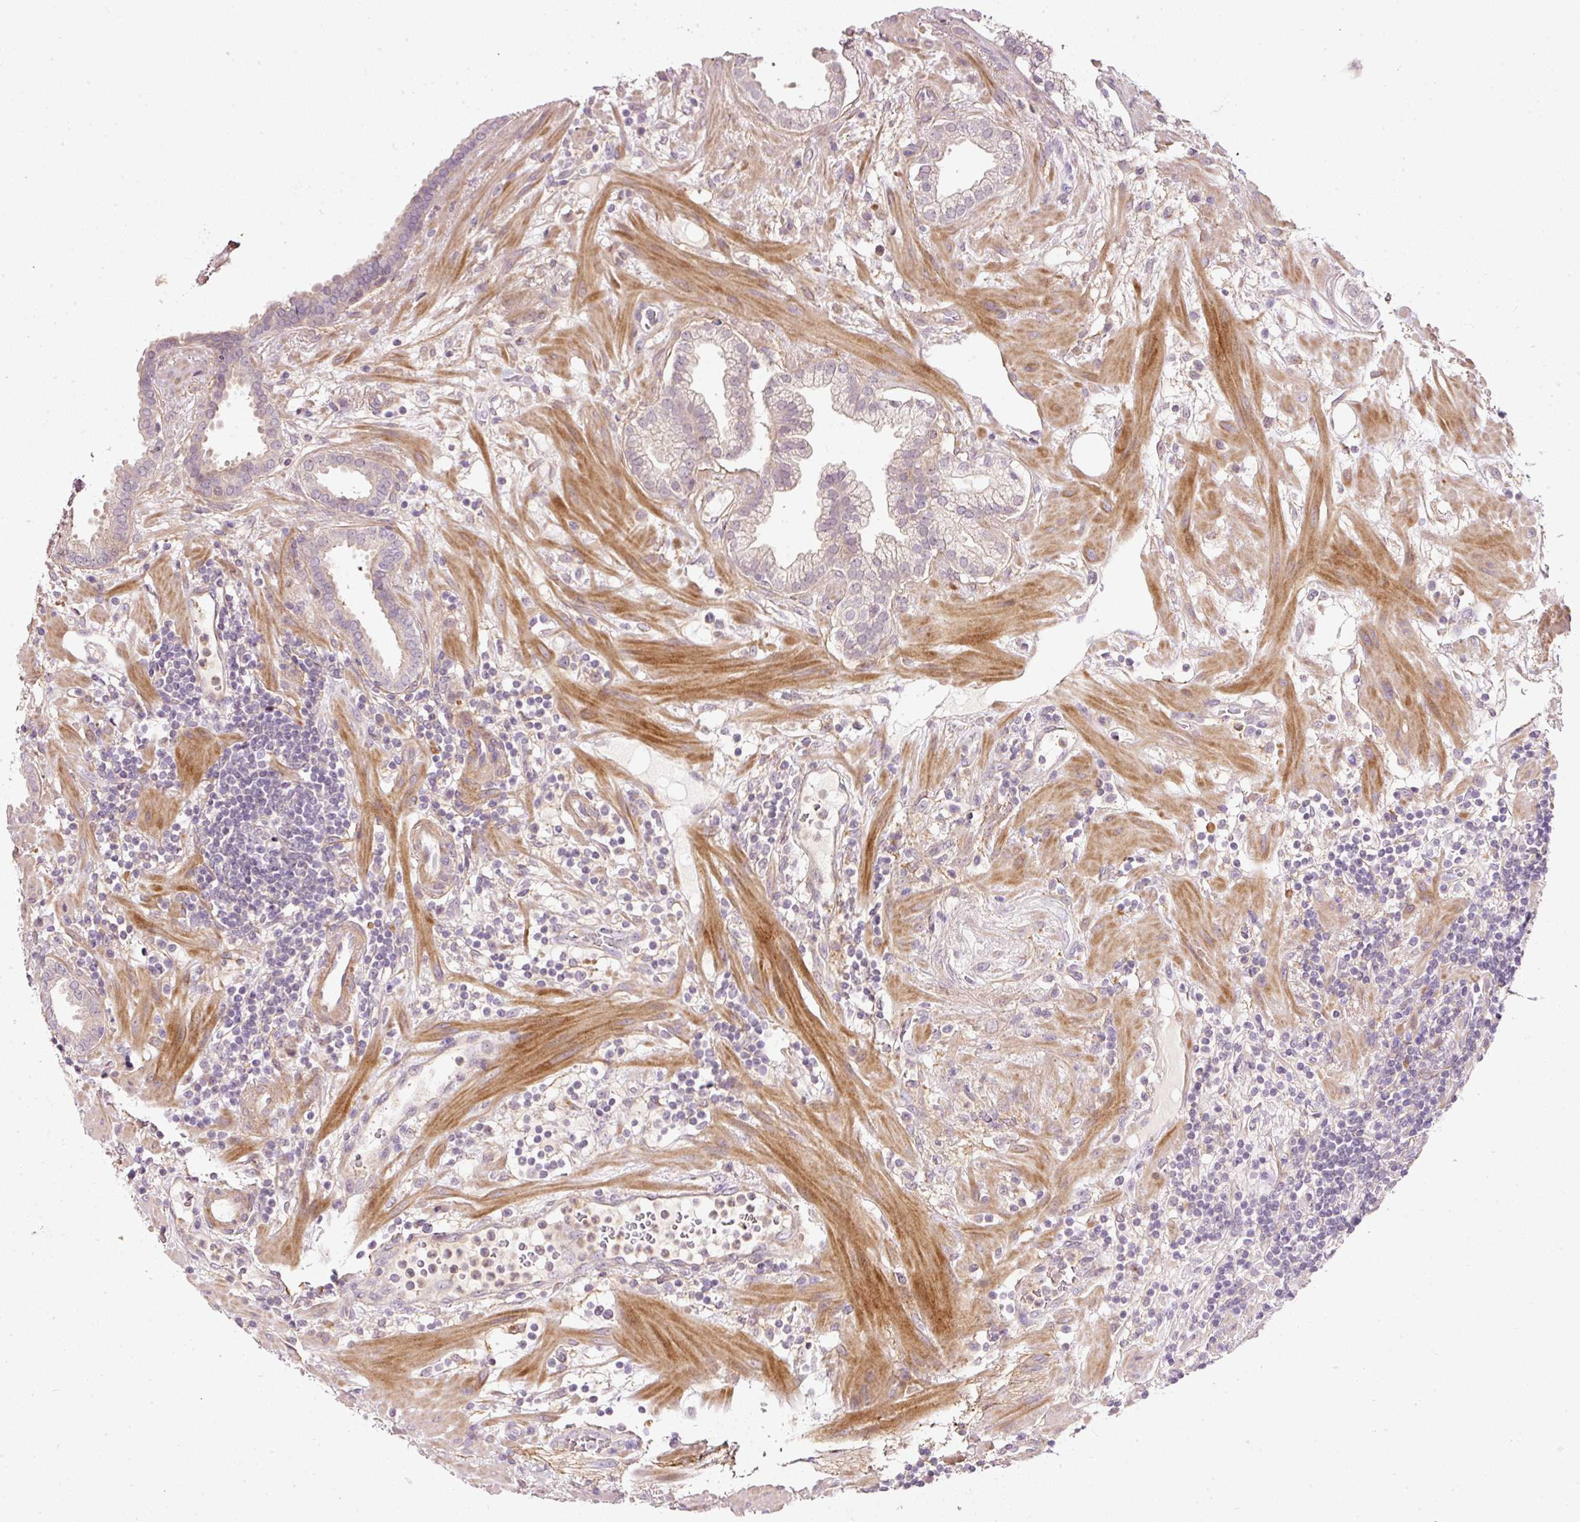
{"staining": {"intensity": "negative", "quantity": "none", "location": "none"}, "tissue": "prostate cancer", "cell_type": "Tumor cells", "image_type": "cancer", "snomed": [{"axis": "morphology", "description": "Adenocarcinoma, High grade"}, {"axis": "topography", "description": "Prostate"}], "caption": "Immunohistochemical staining of prostate high-grade adenocarcinoma reveals no significant expression in tumor cells.", "gene": "TIRAP", "patient": {"sex": "male", "age": 63}}